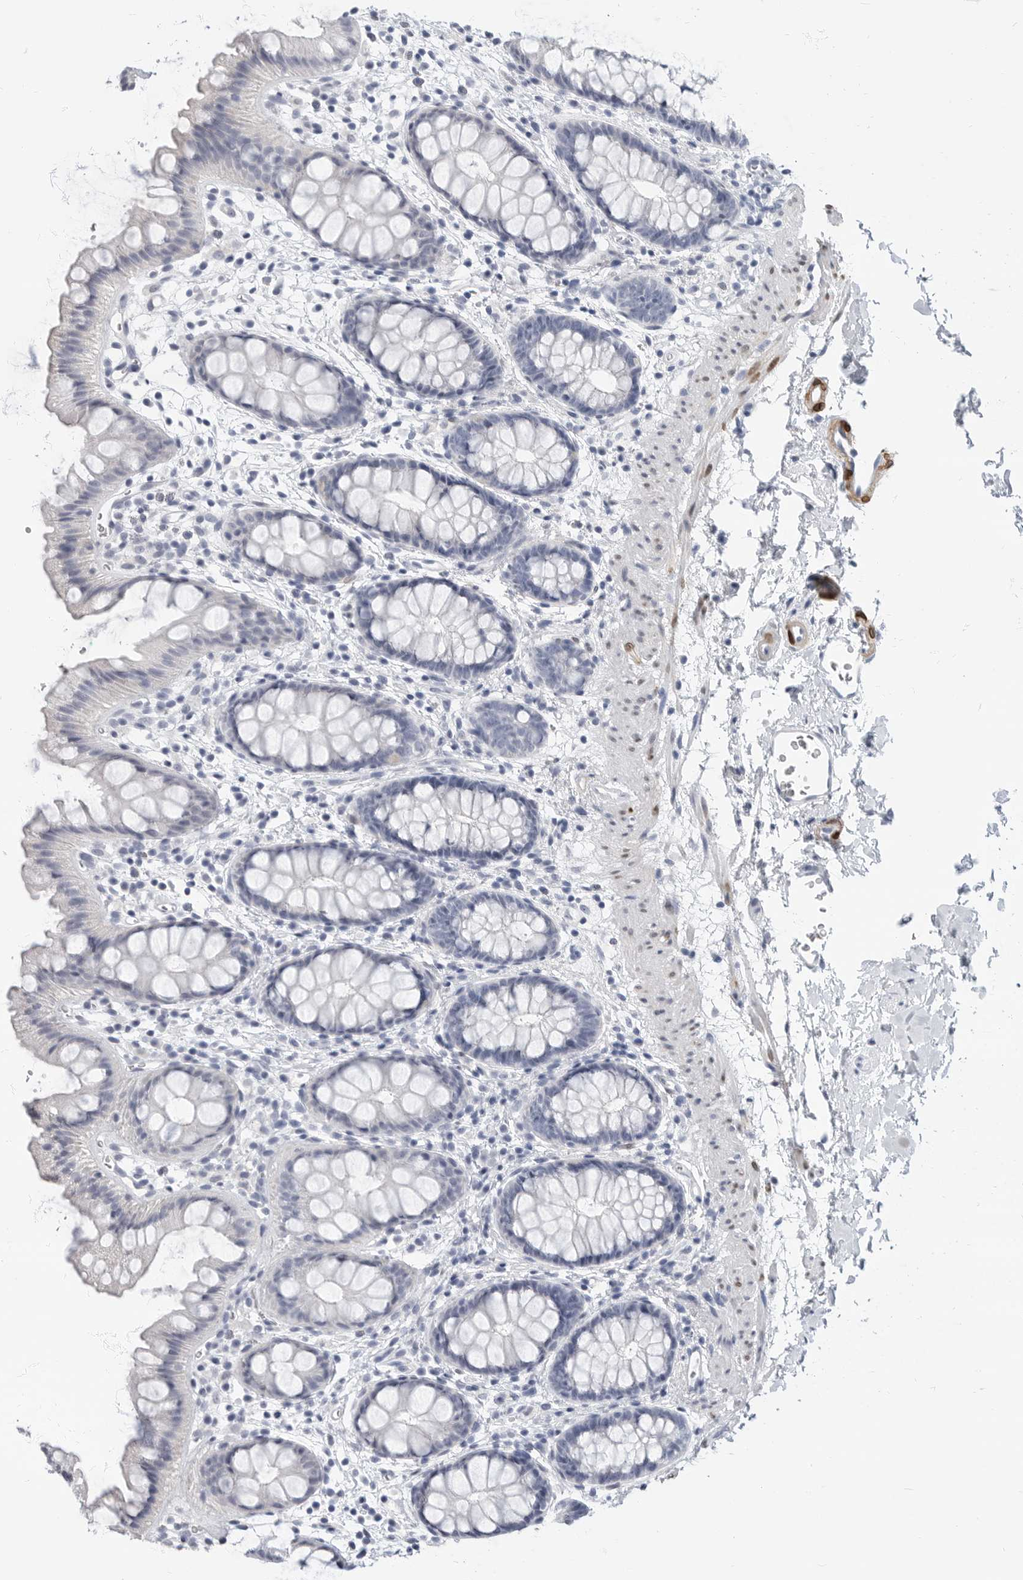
{"staining": {"intensity": "negative", "quantity": "none", "location": "none"}, "tissue": "rectum", "cell_type": "Glandular cells", "image_type": "normal", "snomed": [{"axis": "morphology", "description": "Normal tissue, NOS"}, {"axis": "topography", "description": "Rectum"}], "caption": "A high-resolution histopathology image shows immunohistochemistry (IHC) staining of benign rectum, which displays no significant expression in glandular cells.", "gene": "PLN", "patient": {"sex": "female", "age": 65}}